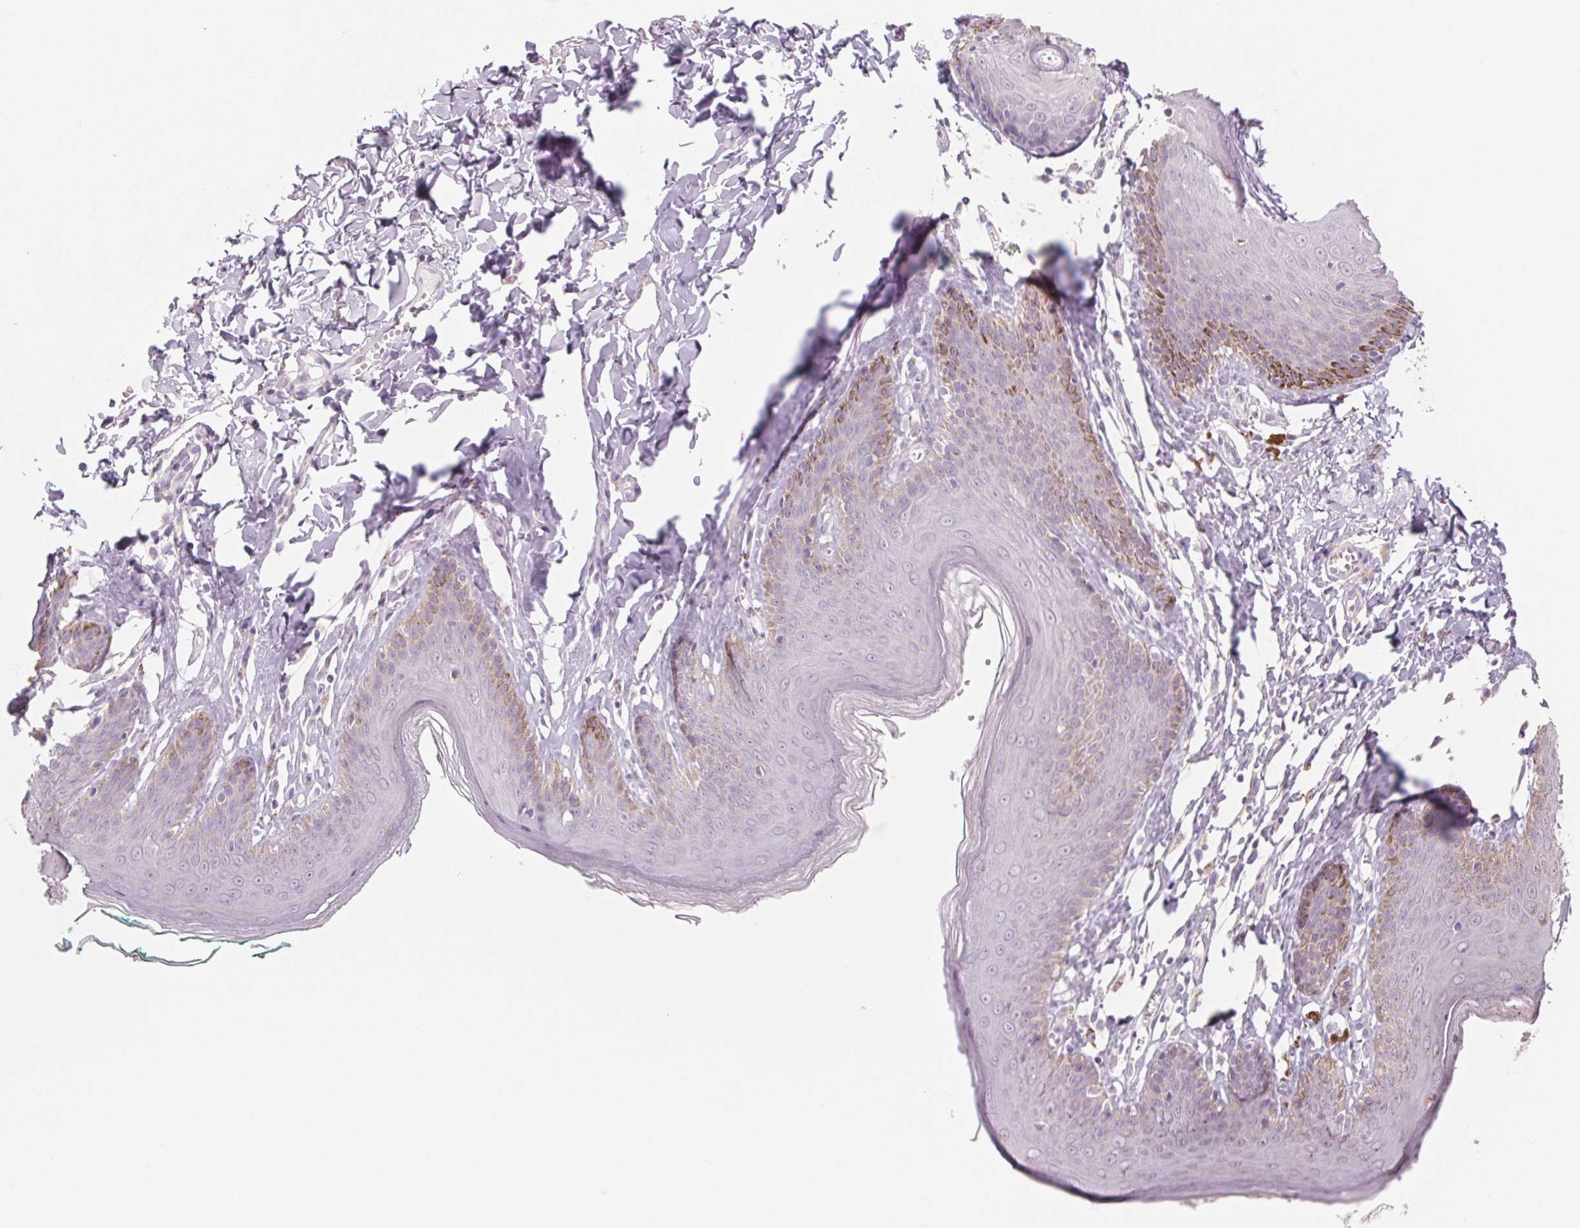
{"staining": {"intensity": "moderate", "quantity": "<25%", "location": "cytoplasmic/membranous"}, "tissue": "skin", "cell_type": "Epidermal cells", "image_type": "normal", "snomed": [{"axis": "morphology", "description": "Normal tissue, NOS"}, {"axis": "topography", "description": "Vulva"}, {"axis": "topography", "description": "Peripheral nerve tissue"}], "caption": "DAB immunohistochemical staining of benign human skin displays moderate cytoplasmic/membranous protein expression in about <25% of epidermal cells. (DAB = brown stain, brightfield microscopy at high magnification).", "gene": "POU1F1", "patient": {"sex": "female", "age": 66}}